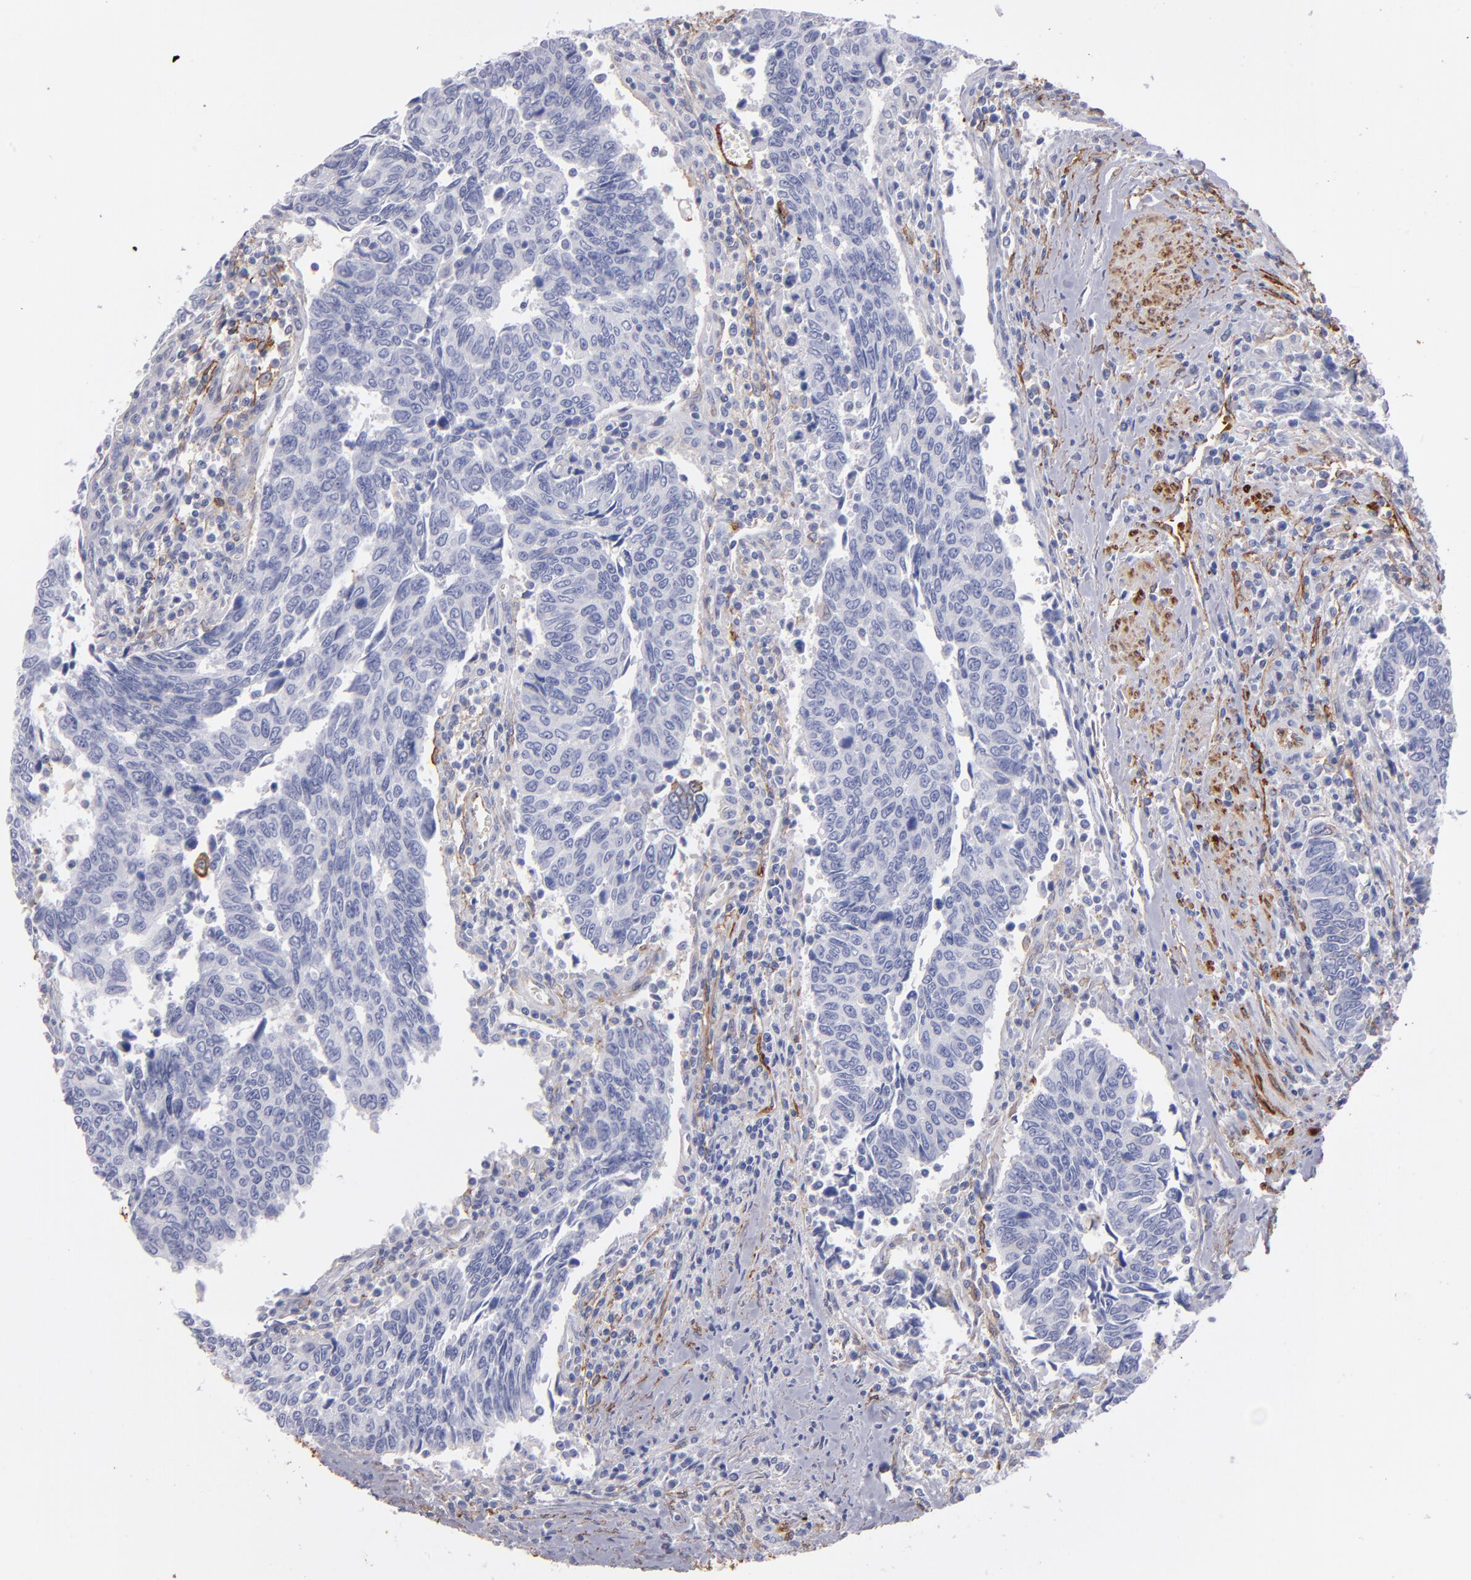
{"staining": {"intensity": "negative", "quantity": "none", "location": "none"}, "tissue": "urothelial cancer", "cell_type": "Tumor cells", "image_type": "cancer", "snomed": [{"axis": "morphology", "description": "Urothelial carcinoma, High grade"}, {"axis": "topography", "description": "Urinary bladder"}], "caption": "Tumor cells show no significant staining in urothelial carcinoma (high-grade).", "gene": "AHNAK2", "patient": {"sex": "male", "age": 86}}